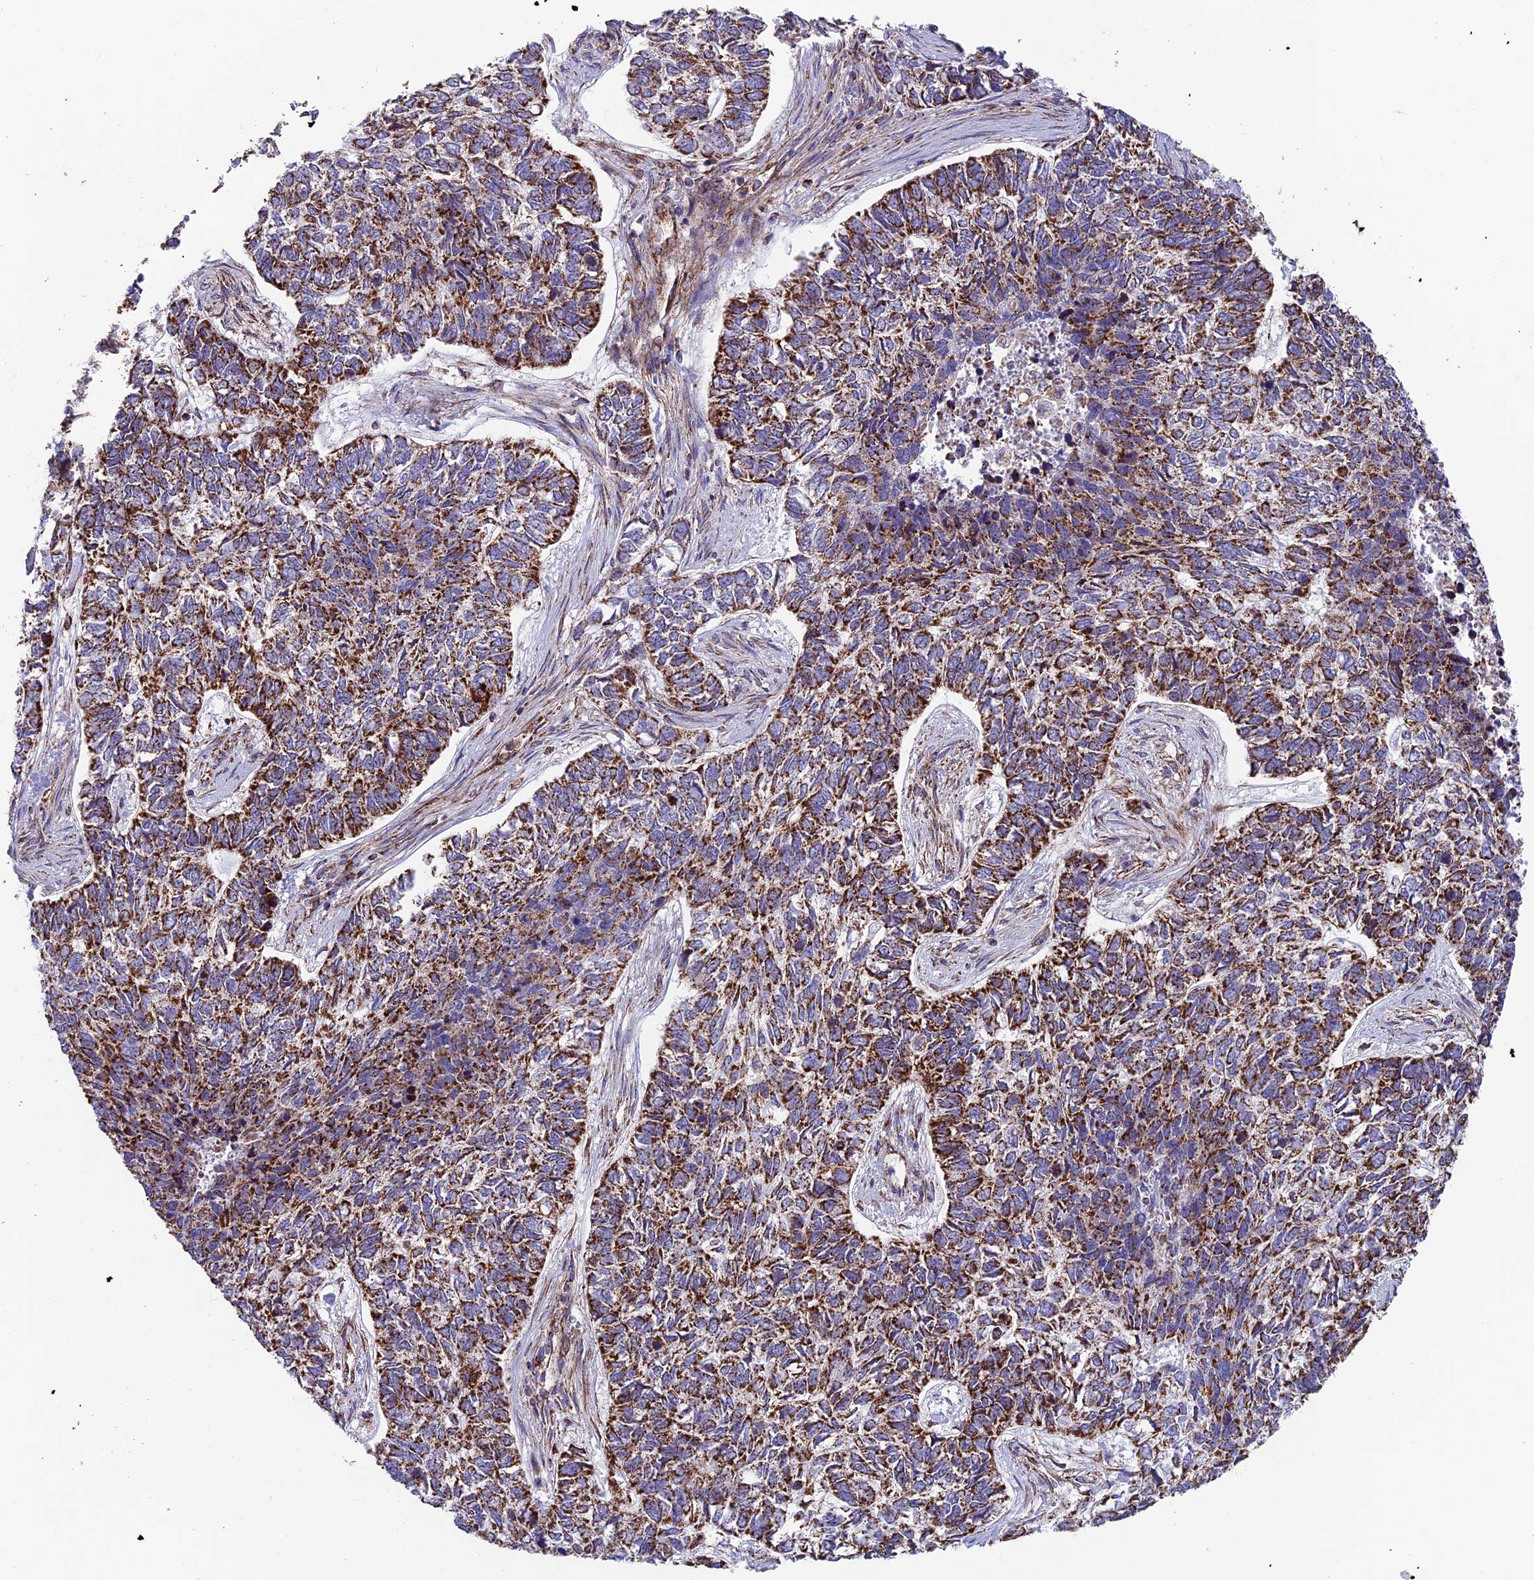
{"staining": {"intensity": "moderate", "quantity": ">75%", "location": "cytoplasmic/membranous"}, "tissue": "skin cancer", "cell_type": "Tumor cells", "image_type": "cancer", "snomed": [{"axis": "morphology", "description": "Basal cell carcinoma"}, {"axis": "topography", "description": "Skin"}], "caption": "Human skin cancer stained for a protein (brown) exhibits moderate cytoplasmic/membranous positive positivity in about >75% of tumor cells.", "gene": "MRPS18B", "patient": {"sex": "female", "age": 65}}